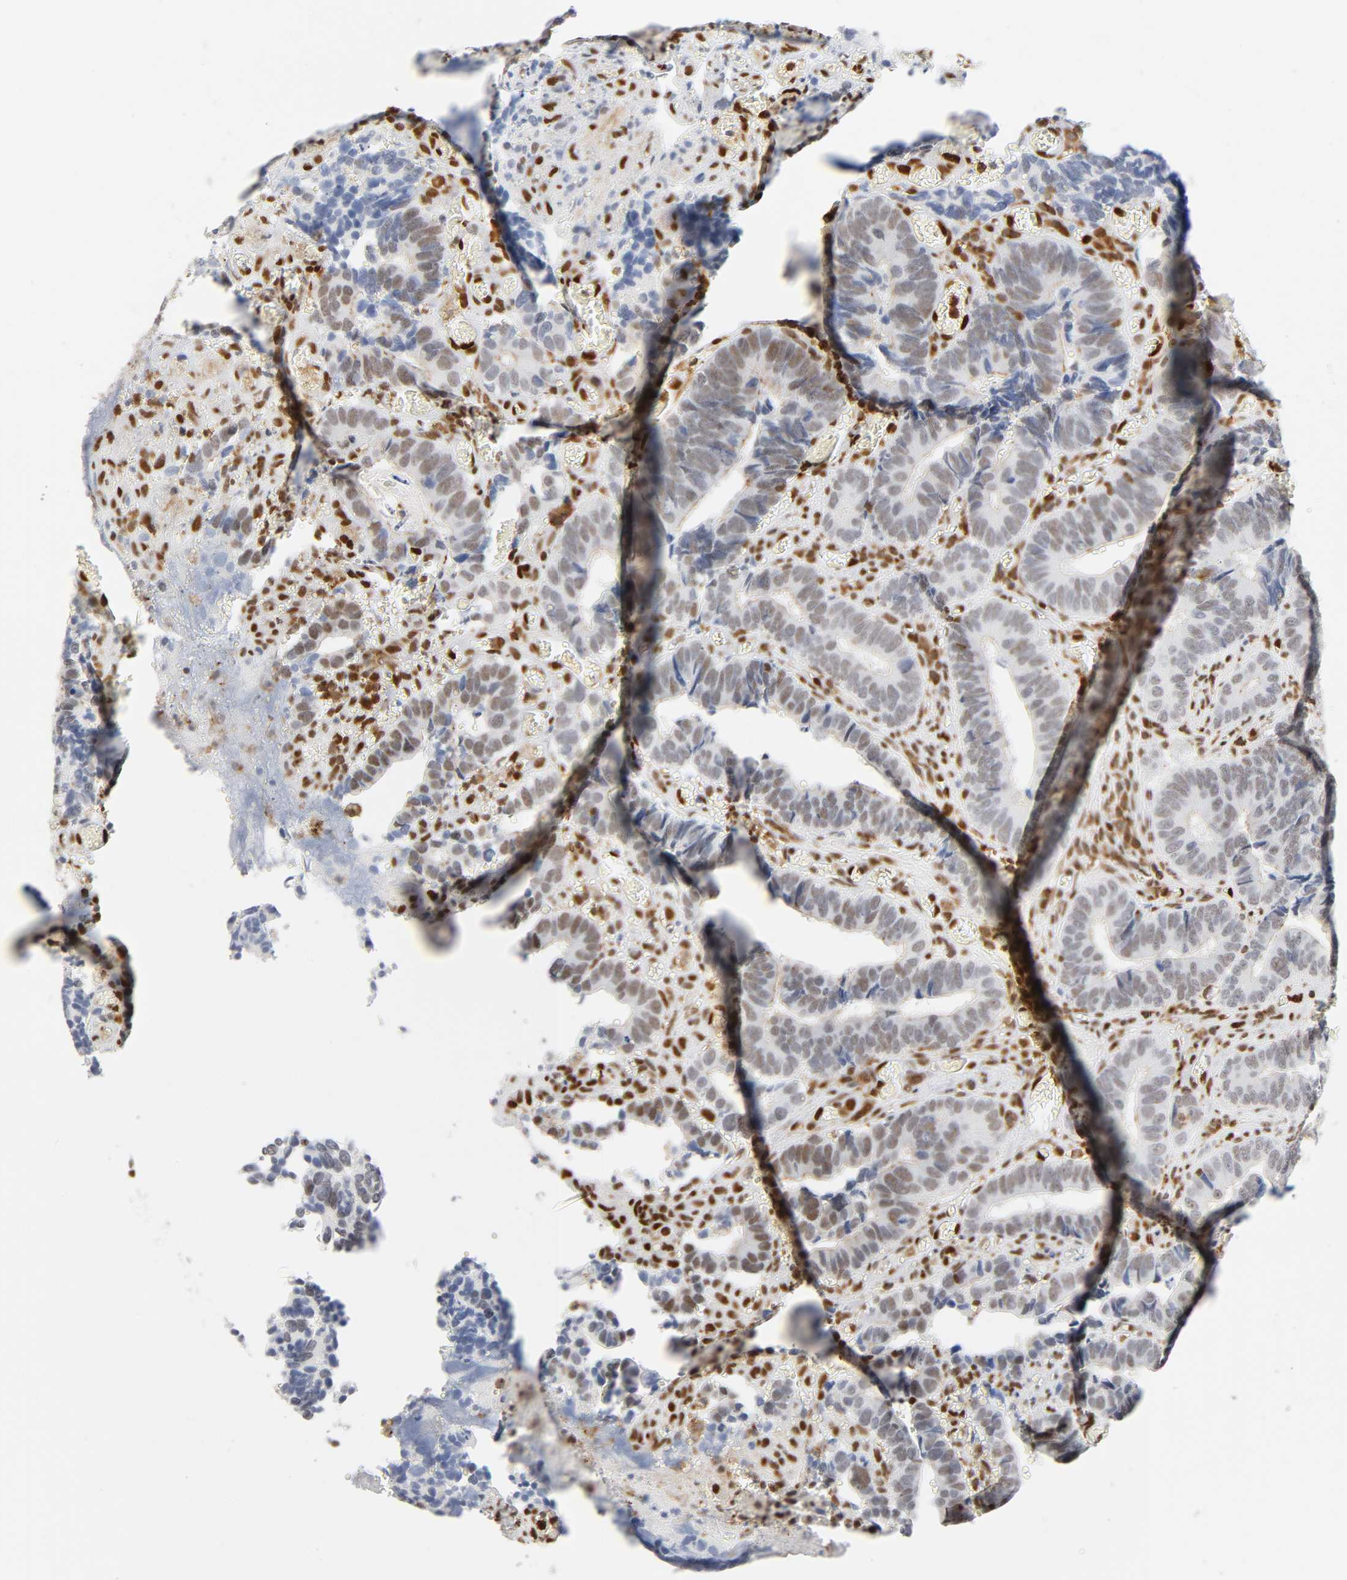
{"staining": {"intensity": "moderate", "quantity": "25%-75%", "location": "nuclear"}, "tissue": "colorectal cancer", "cell_type": "Tumor cells", "image_type": "cancer", "snomed": [{"axis": "morphology", "description": "Adenocarcinoma, NOS"}, {"axis": "topography", "description": "Colon"}], "caption": "Adenocarcinoma (colorectal) stained for a protein reveals moderate nuclear positivity in tumor cells.", "gene": "WAS", "patient": {"sex": "male", "age": 72}}